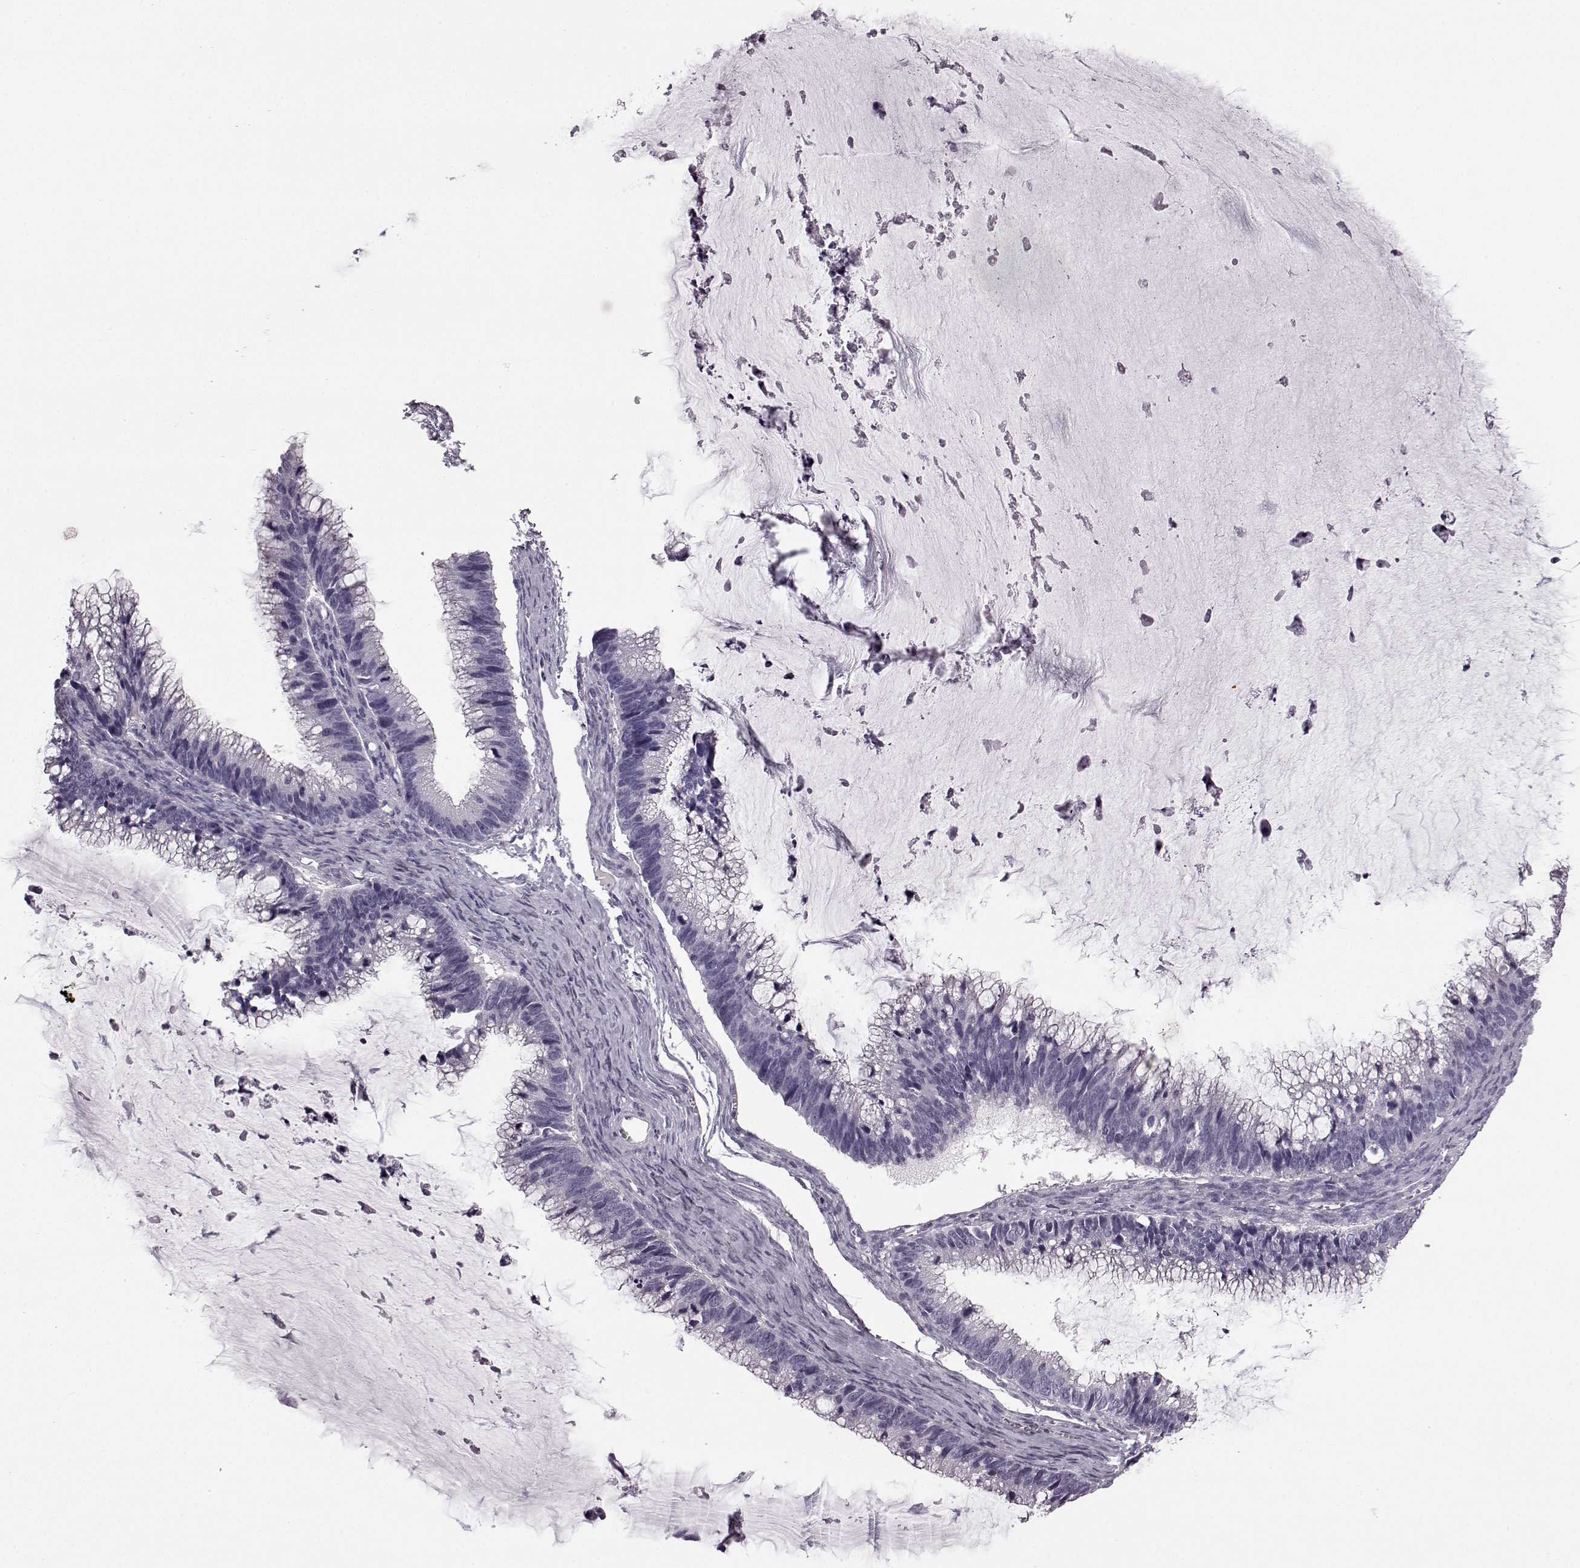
{"staining": {"intensity": "negative", "quantity": "none", "location": "none"}, "tissue": "ovarian cancer", "cell_type": "Tumor cells", "image_type": "cancer", "snomed": [{"axis": "morphology", "description": "Cystadenocarcinoma, mucinous, NOS"}, {"axis": "topography", "description": "Ovary"}], "caption": "DAB immunohistochemical staining of human mucinous cystadenocarcinoma (ovarian) displays no significant positivity in tumor cells.", "gene": "PRPH2", "patient": {"sex": "female", "age": 38}}